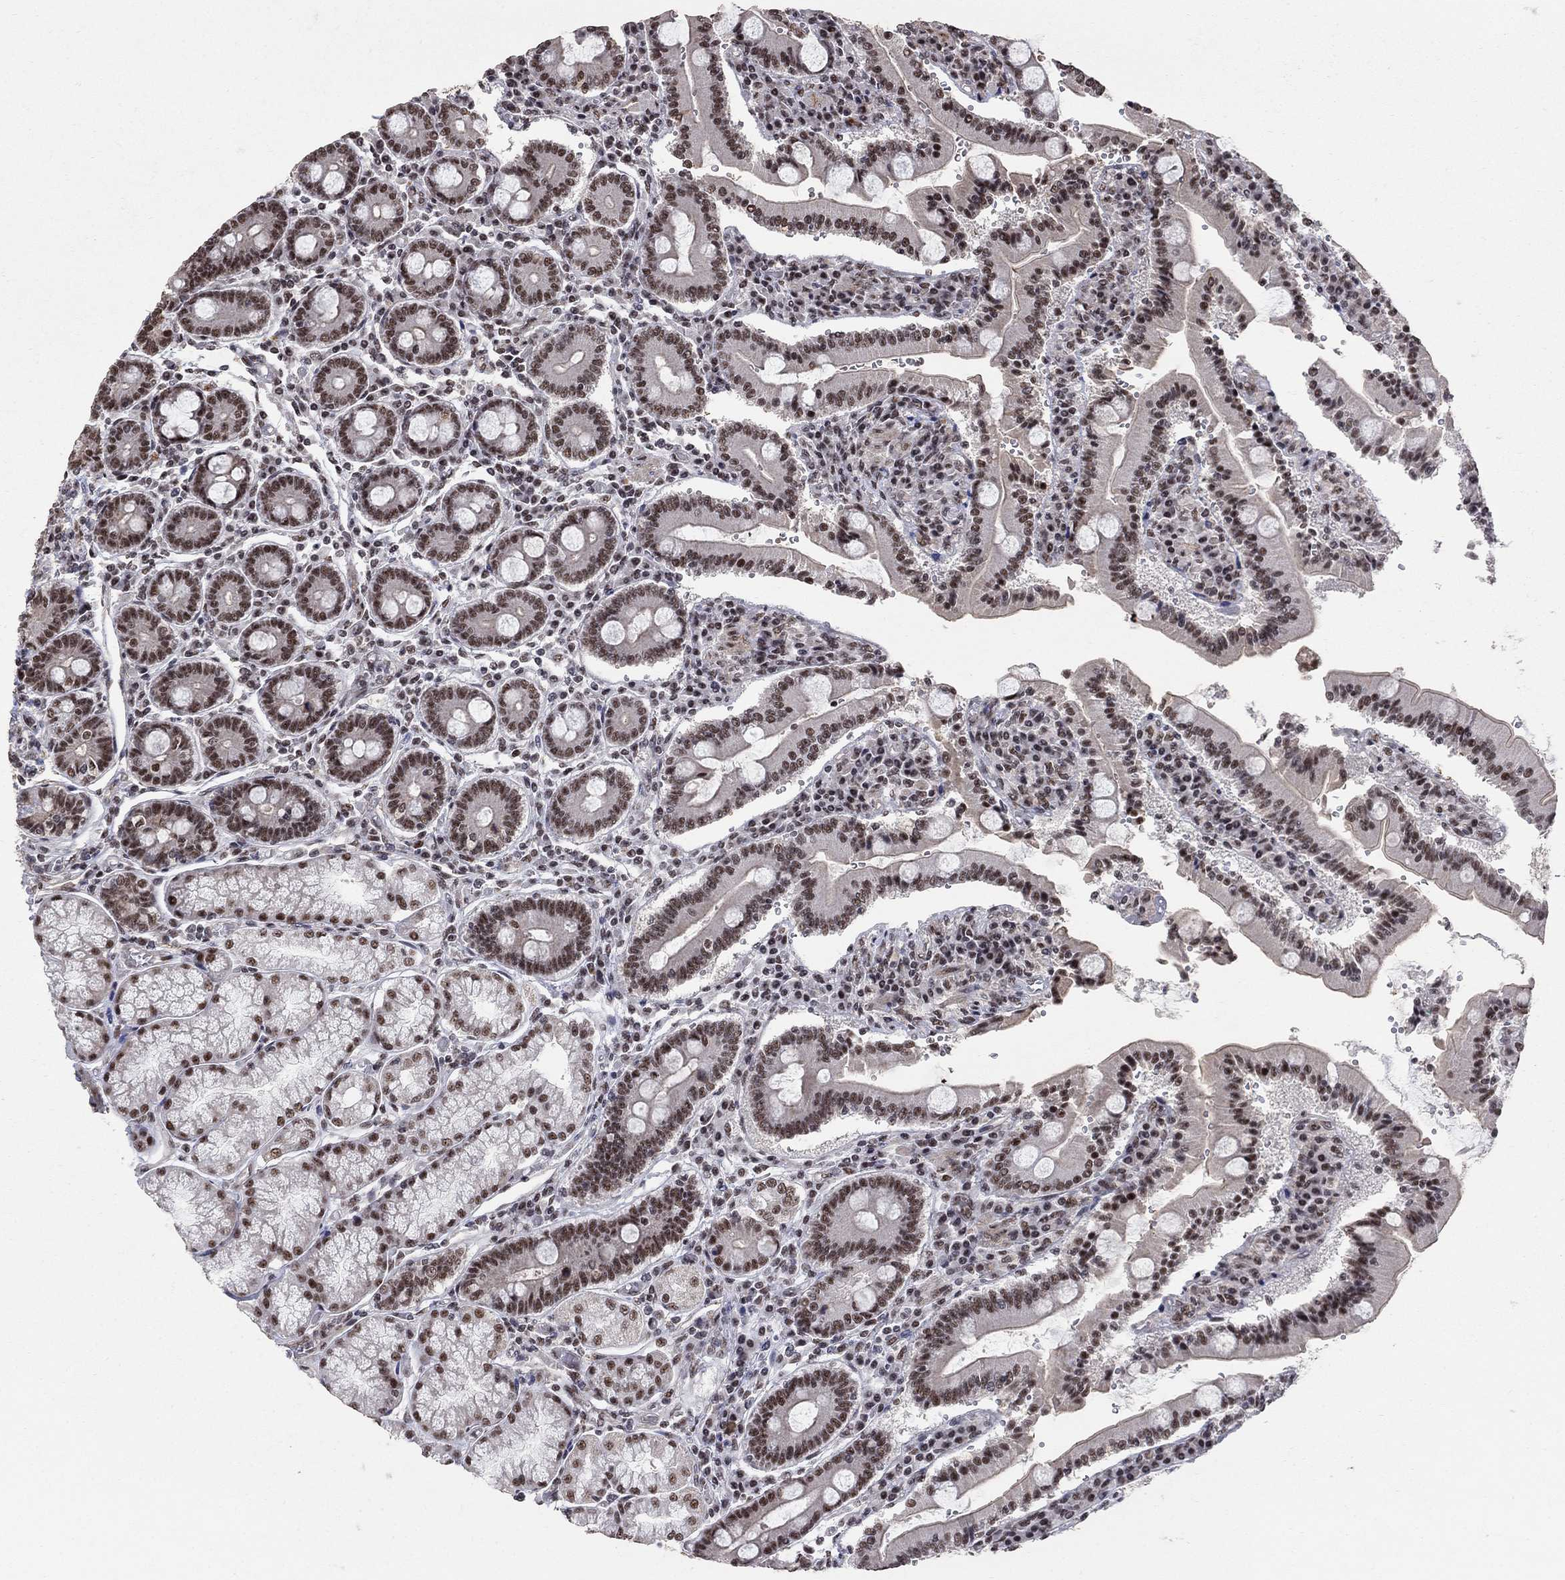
{"staining": {"intensity": "moderate", "quantity": "25%-75%", "location": "nuclear"}, "tissue": "duodenum", "cell_type": "Glandular cells", "image_type": "normal", "snomed": [{"axis": "morphology", "description": "Normal tissue, NOS"}, {"axis": "topography", "description": "Duodenum"}], "caption": "Unremarkable duodenum exhibits moderate nuclear expression in about 25%-75% of glandular cells.", "gene": "PNISR", "patient": {"sex": "female", "age": 62}}